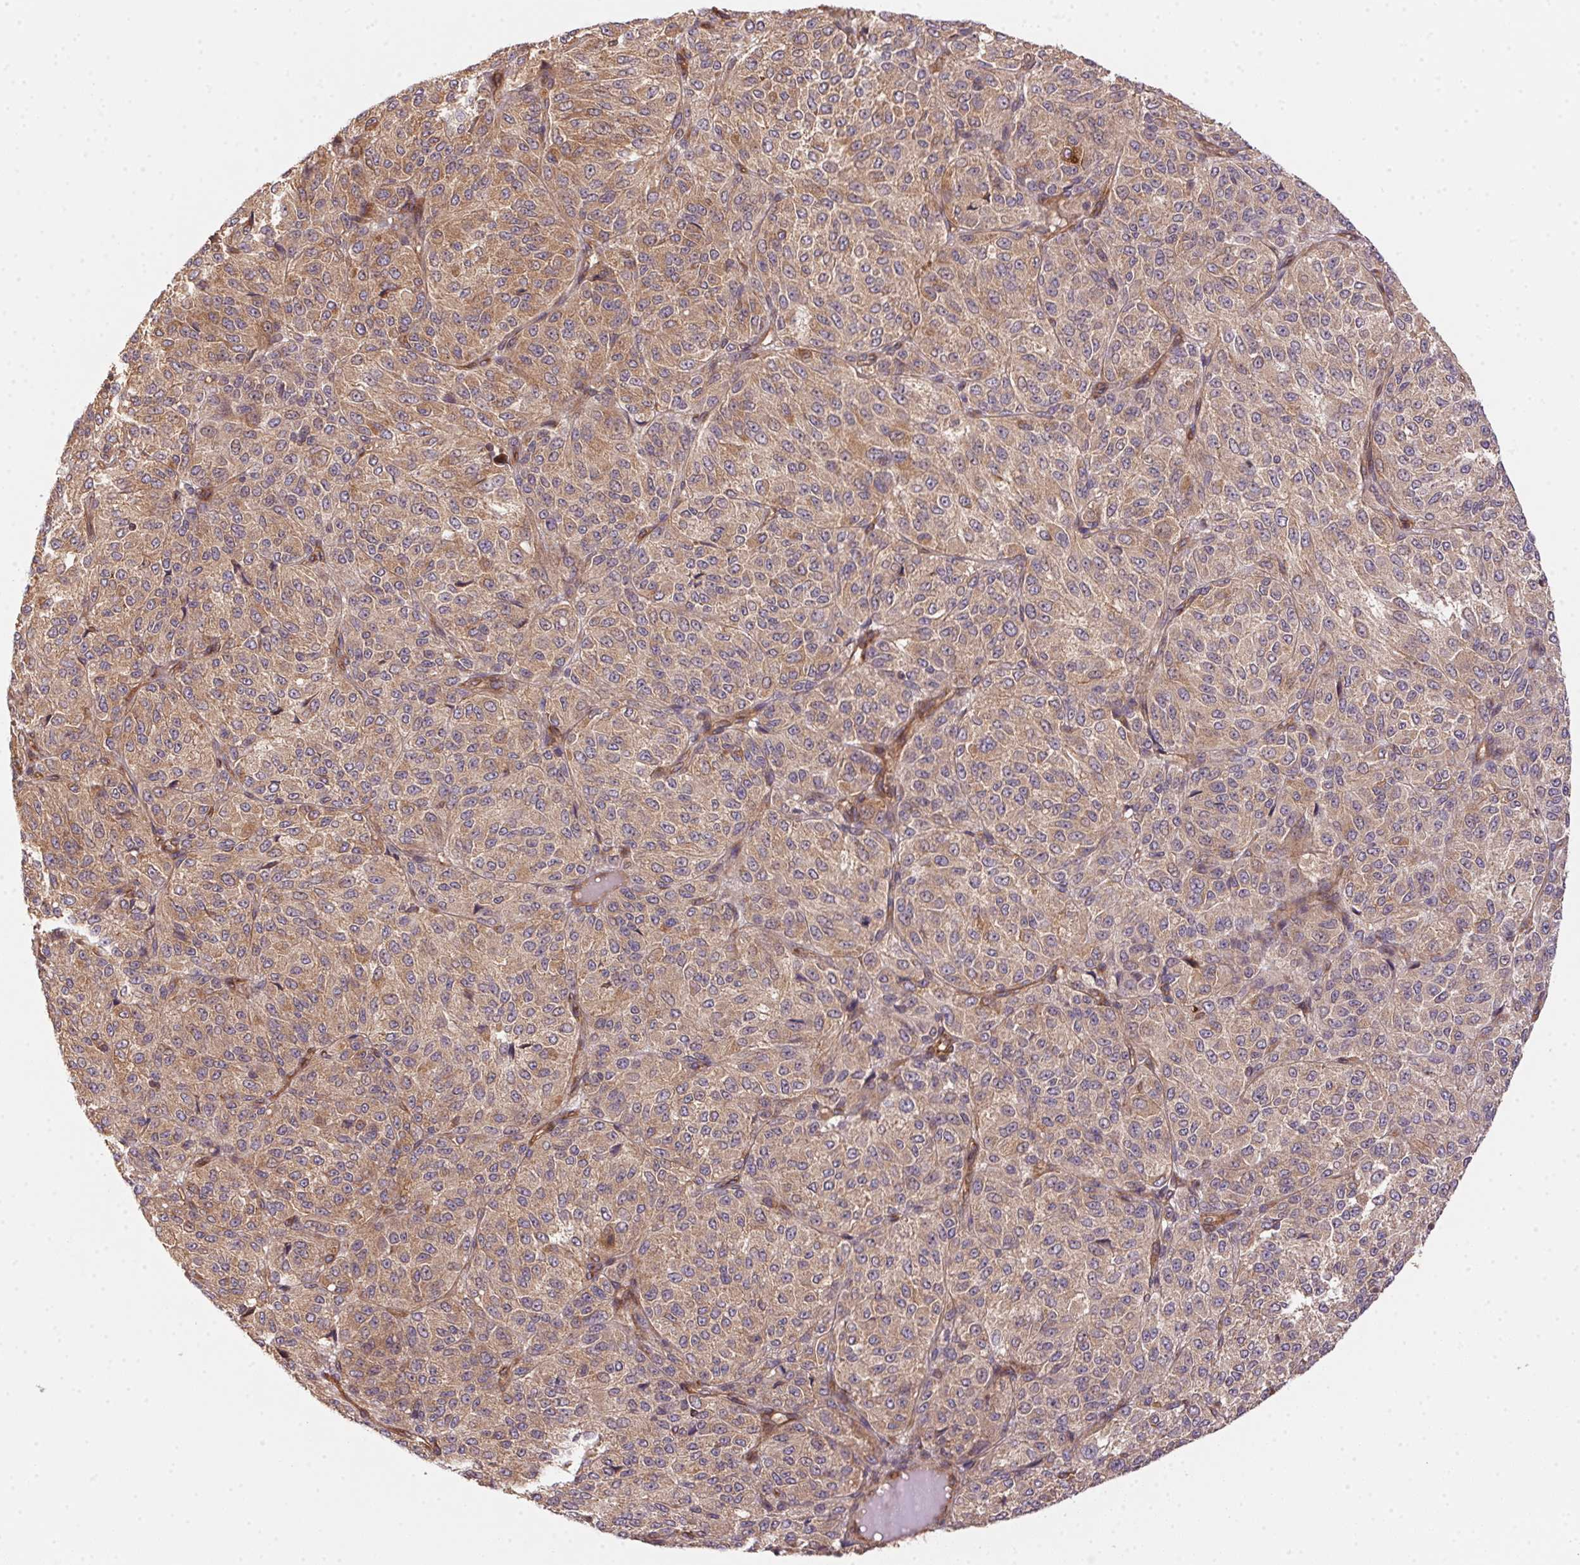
{"staining": {"intensity": "moderate", "quantity": "25%-75%", "location": "cytoplasmic/membranous"}, "tissue": "melanoma", "cell_type": "Tumor cells", "image_type": "cancer", "snomed": [{"axis": "morphology", "description": "Malignant melanoma, Metastatic site"}, {"axis": "topography", "description": "Brain"}], "caption": "Melanoma stained with a protein marker displays moderate staining in tumor cells.", "gene": "USE1", "patient": {"sex": "female", "age": 56}}